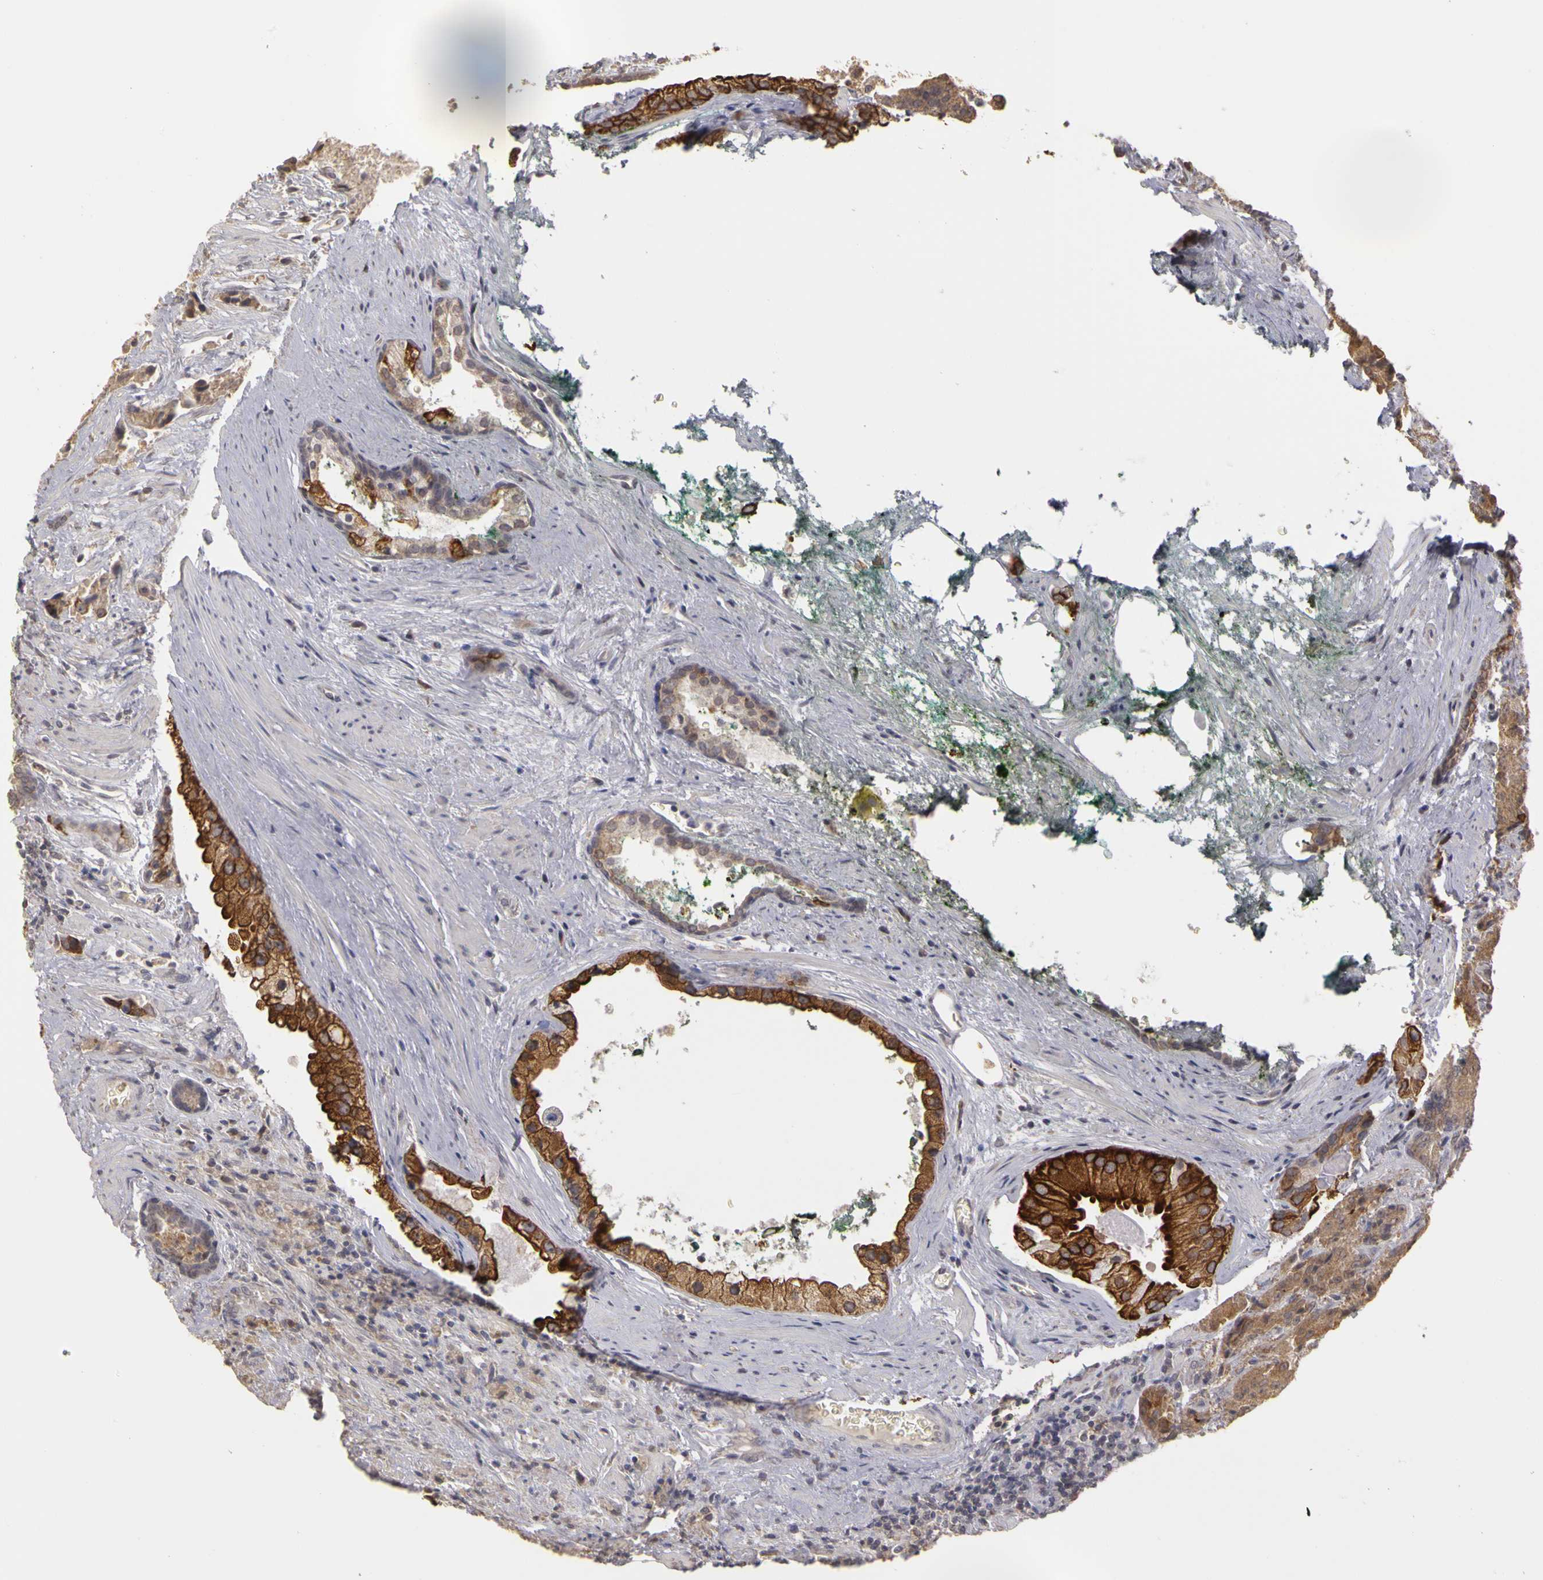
{"staining": {"intensity": "strong", "quantity": ">75%", "location": "cytoplasmic/membranous"}, "tissue": "prostate cancer", "cell_type": "Tumor cells", "image_type": "cancer", "snomed": [{"axis": "morphology", "description": "Adenocarcinoma, Medium grade"}, {"axis": "topography", "description": "Prostate"}], "caption": "IHC of prostate cancer exhibits high levels of strong cytoplasmic/membranous positivity in about >75% of tumor cells.", "gene": "FRMD7", "patient": {"sex": "male", "age": 70}}